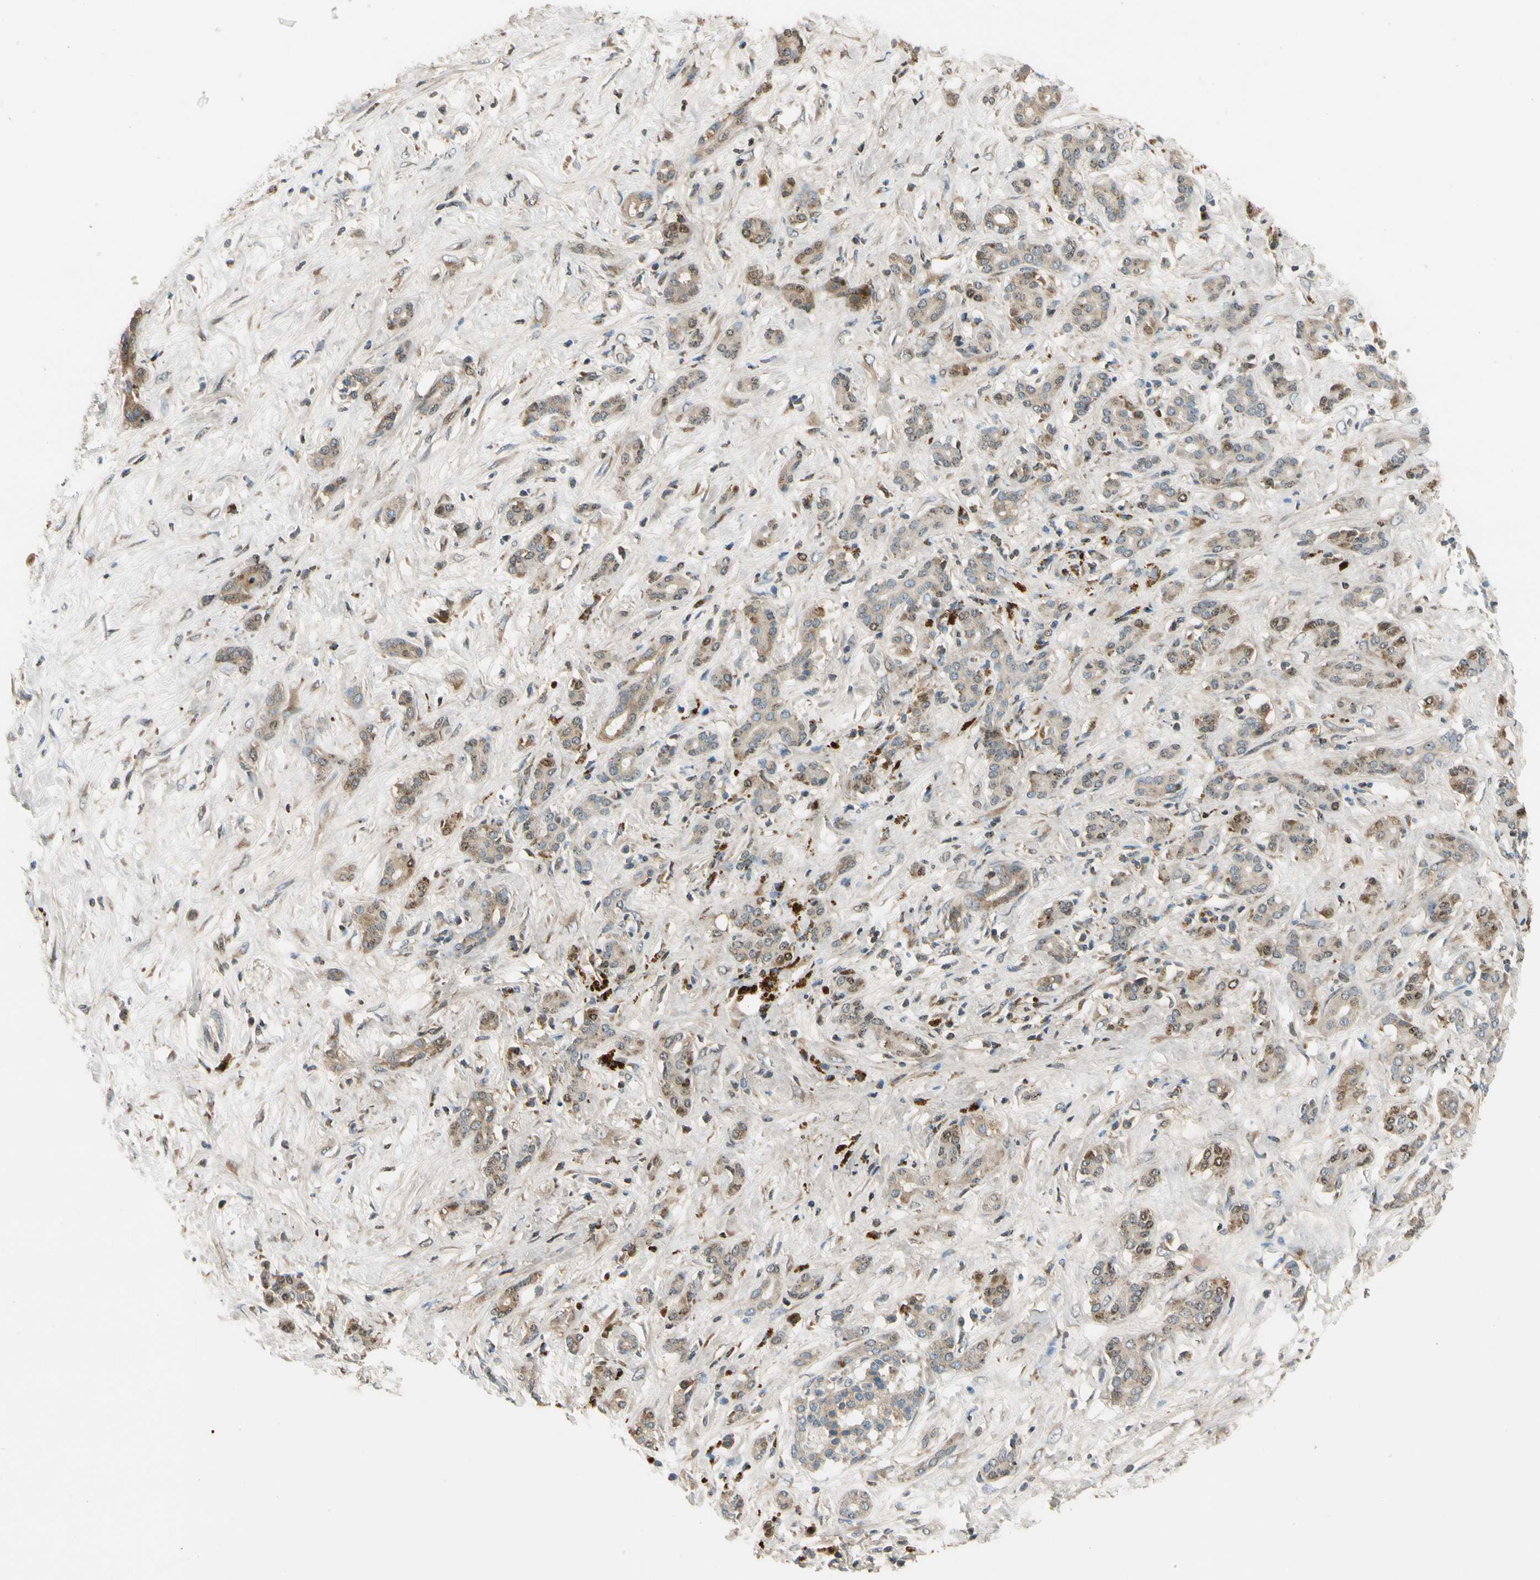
{"staining": {"intensity": "weak", "quantity": ">75%", "location": "cytoplasmic/membranous"}, "tissue": "pancreatic cancer", "cell_type": "Tumor cells", "image_type": "cancer", "snomed": [{"axis": "morphology", "description": "Adenocarcinoma, NOS"}, {"axis": "topography", "description": "Pancreas"}], "caption": "A high-resolution micrograph shows IHC staining of pancreatic adenocarcinoma, which reveals weak cytoplasmic/membranous expression in about >75% of tumor cells.", "gene": "MST1R", "patient": {"sex": "male", "age": 41}}